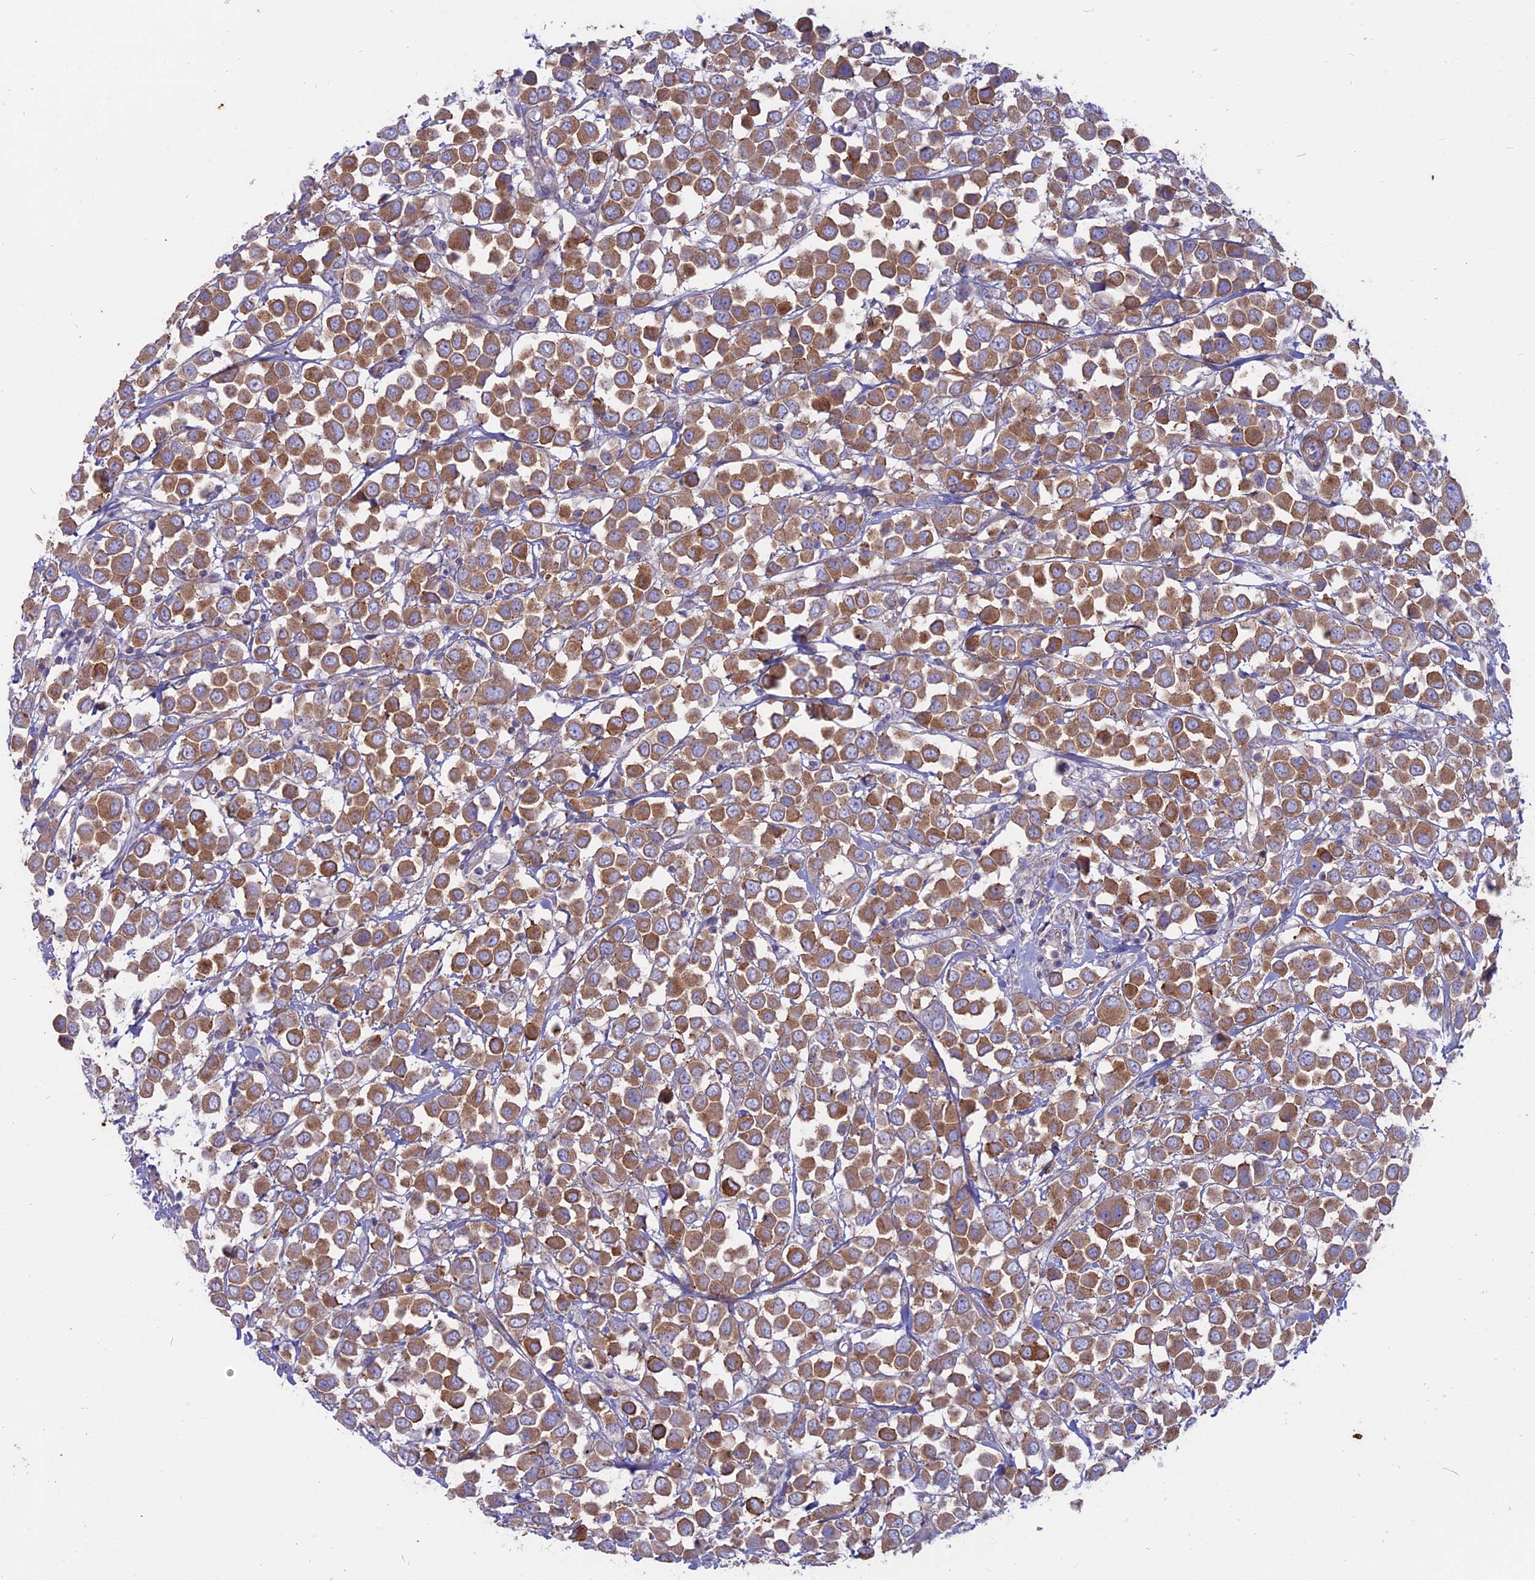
{"staining": {"intensity": "moderate", "quantity": ">75%", "location": "cytoplasmic/membranous"}, "tissue": "breast cancer", "cell_type": "Tumor cells", "image_type": "cancer", "snomed": [{"axis": "morphology", "description": "Duct carcinoma"}, {"axis": "topography", "description": "Breast"}], "caption": "Protein expression analysis of human intraductal carcinoma (breast) reveals moderate cytoplasmic/membranous positivity in about >75% of tumor cells.", "gene": "MYO5B", "patient": {"sex": "female", "age": 61}}